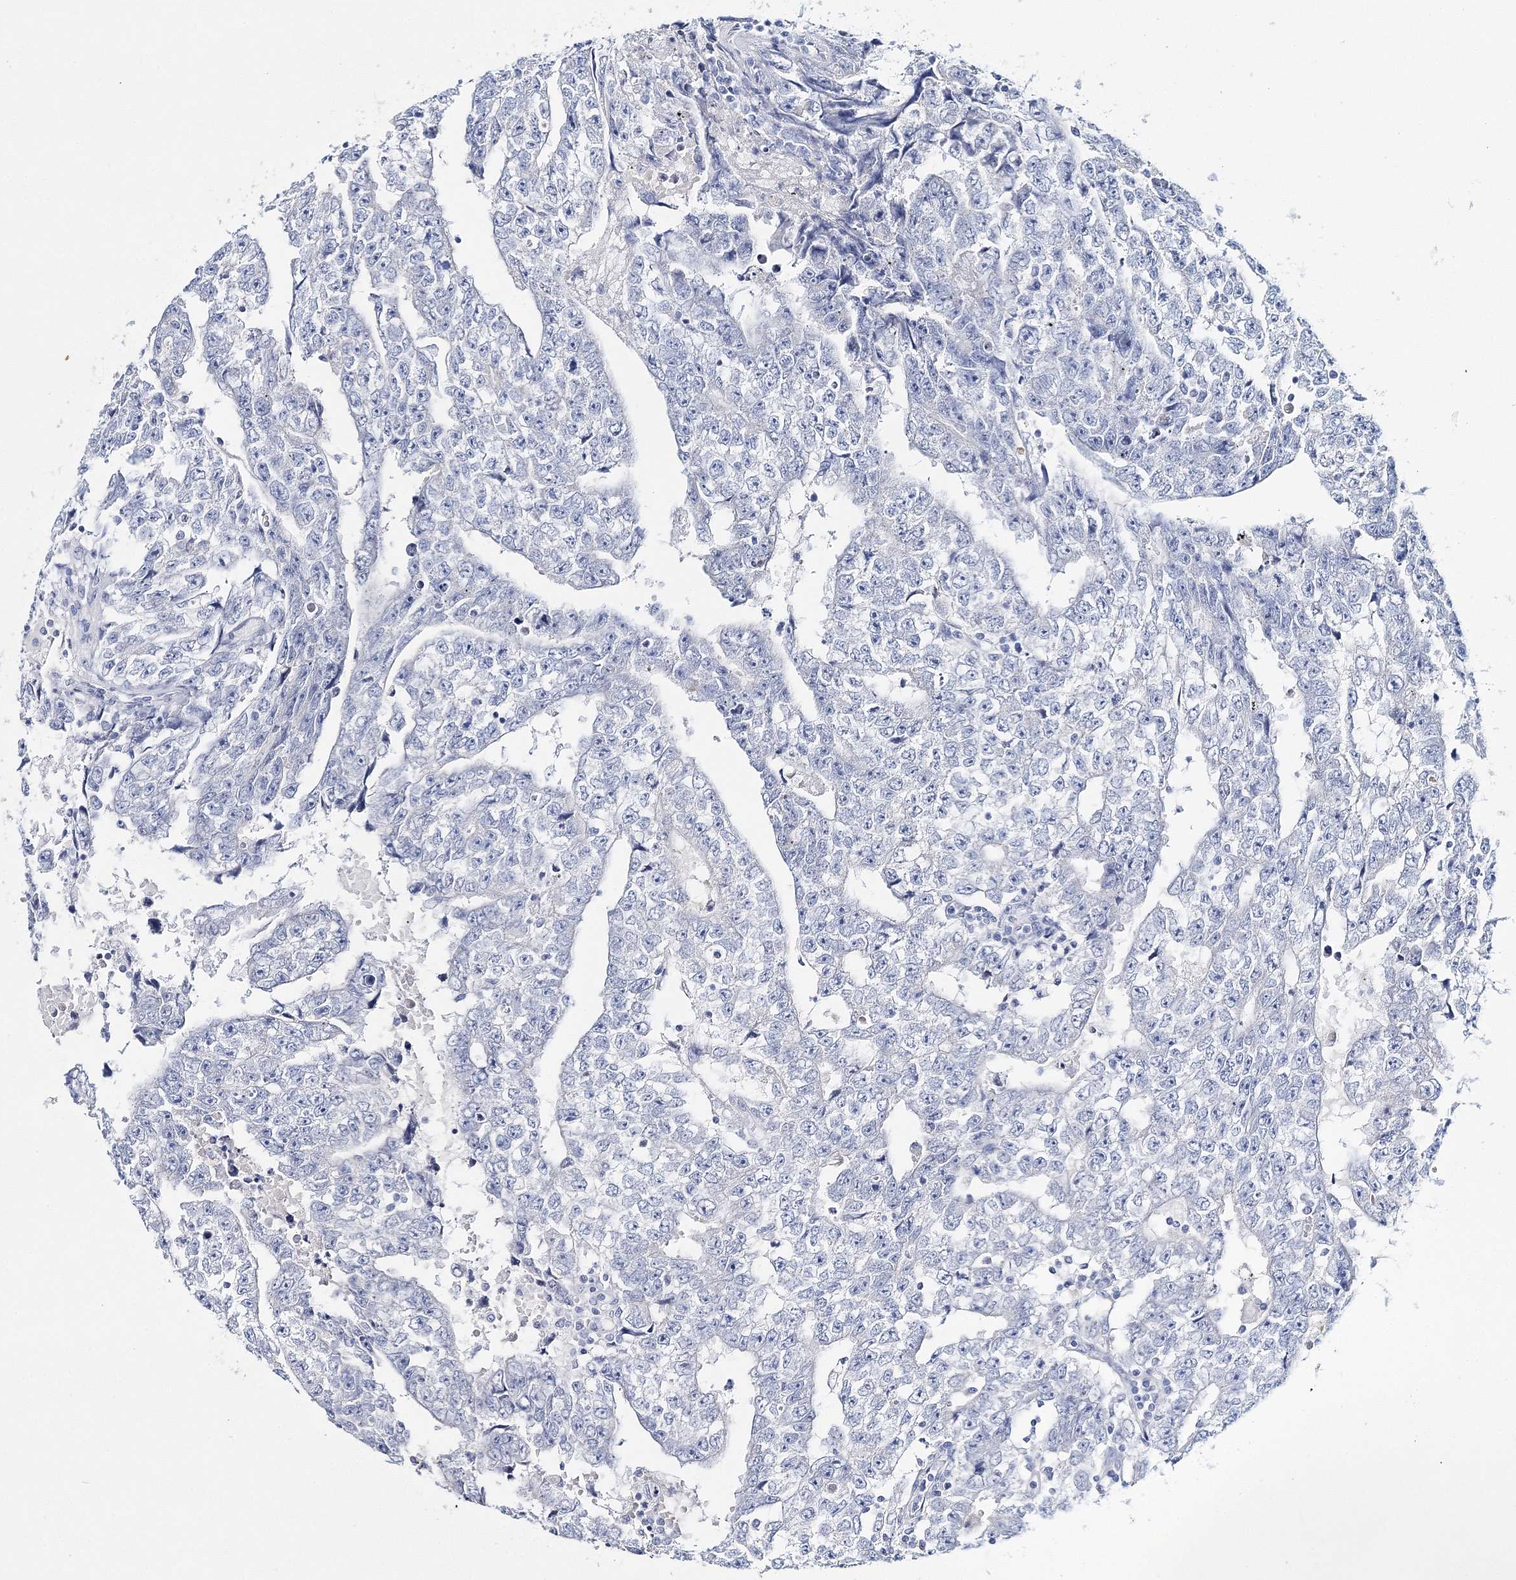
{"staining": {"intensity": "negative", "quantity": "none", "location": "none"}, "tissue": "testis cancer", "cell_type": "Tumor cells", "image_type": "cancer", "snomed": [{"axis": "morphology", "description": "Carcinoma, Embryonal, NOS"}, {"axis": "topography", "description": "Testis"}], "caption": "IHC histopathology image of neoplastic tissue: human embryonal carcinoma (testis) stained with DAB demonstrates no significant protein staining in tumor cells.", "gene": "MYOZ2", "patient": {"sex": "male", "age": 25}}